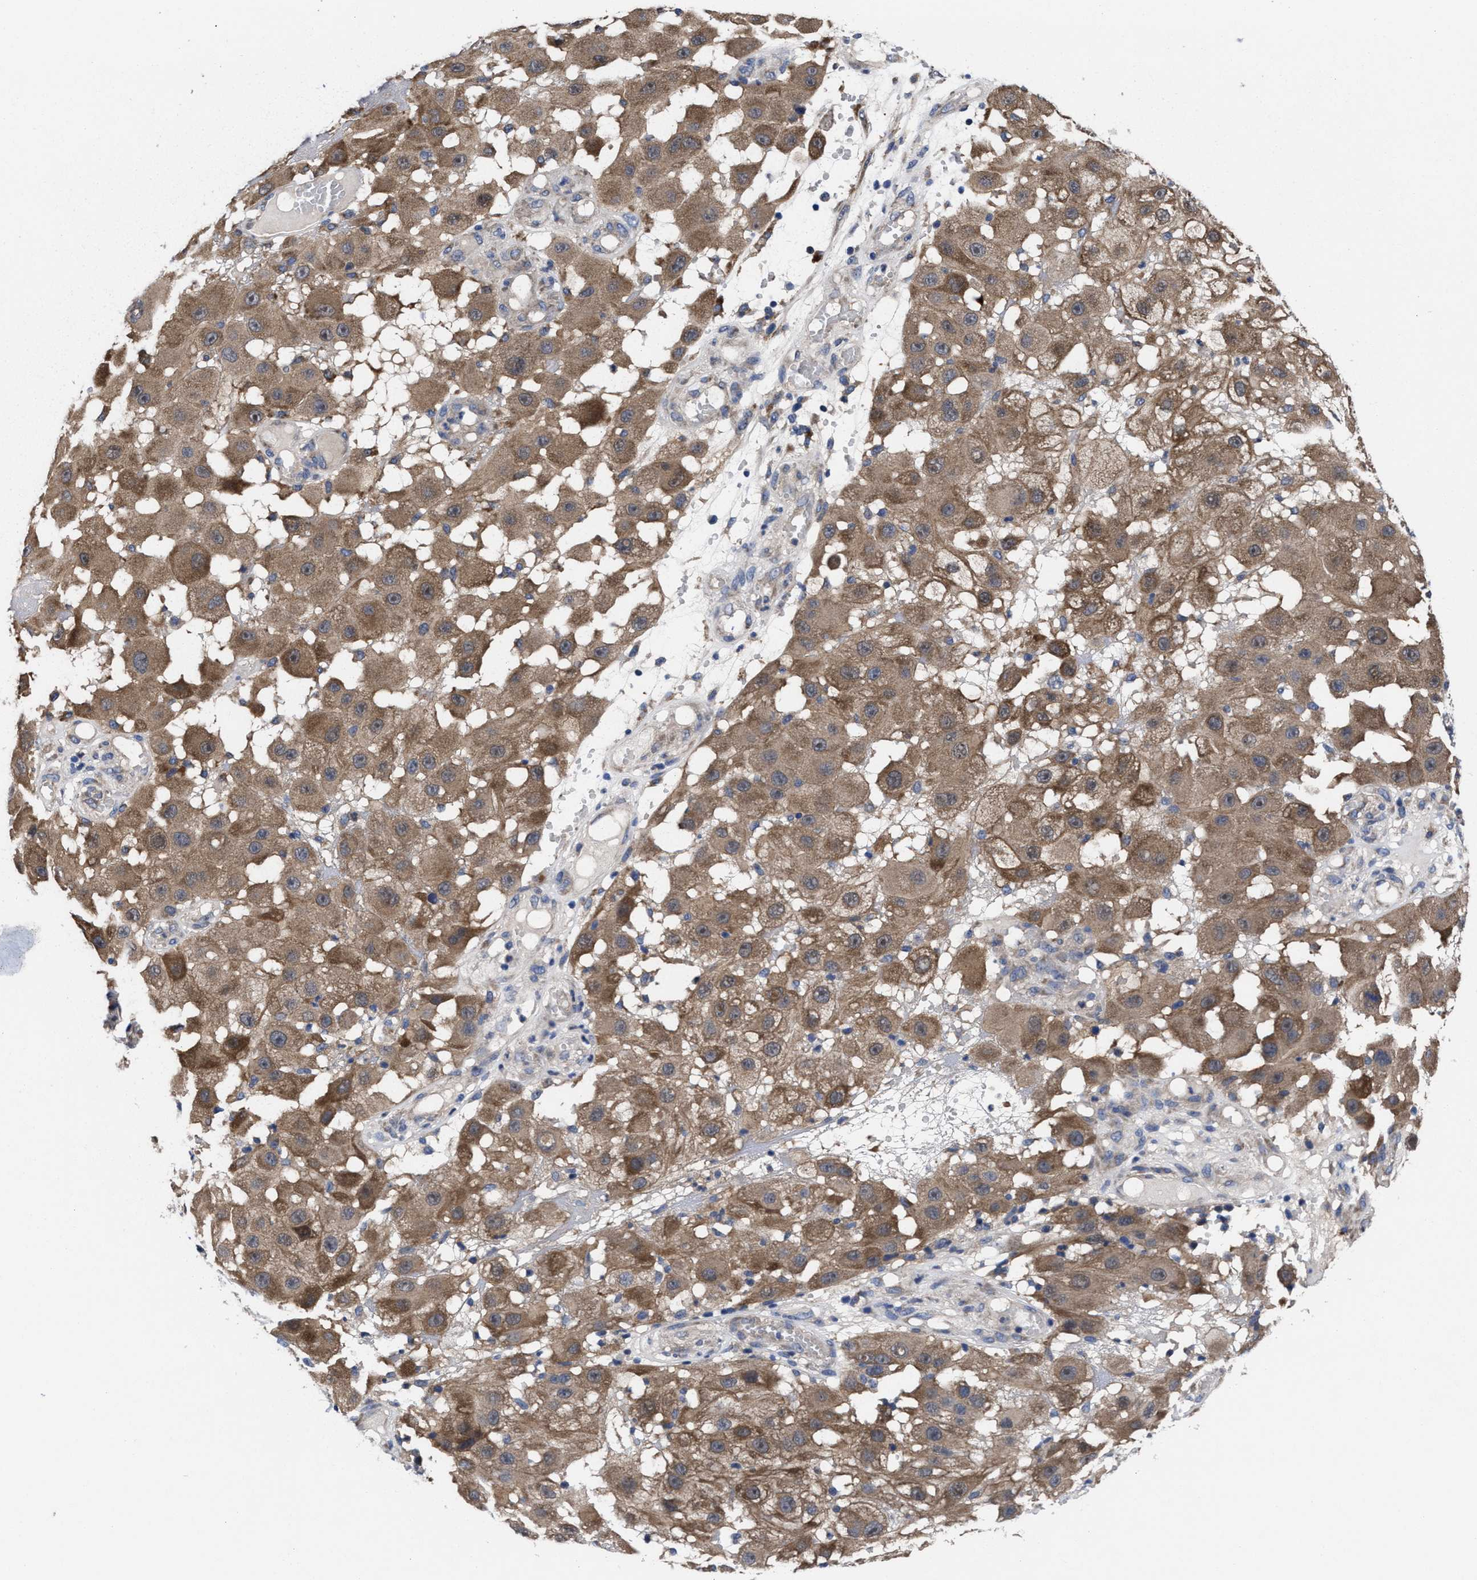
{"staining": {"intensity": "moderate", "quantity": ">75%", "location": "cytoplasmic/membranous"}, "tissue": "melanoma", "cell_type": "Tumor cells", "image_type": "cancer", "snomed": [{"axis": "morphology", "description": "Malignant melanoma, NOS"}, {"axis": "topography", "description": "Skin"}], "caption": "Immunohistochemical staining of human melanoma exhibits medium levels of moderate cytoplasmic/membranous protein staining in approximately >75% of tumor cells.", "gene": "TXNDC17", "patient": {"sex": "female", "age": 81}}